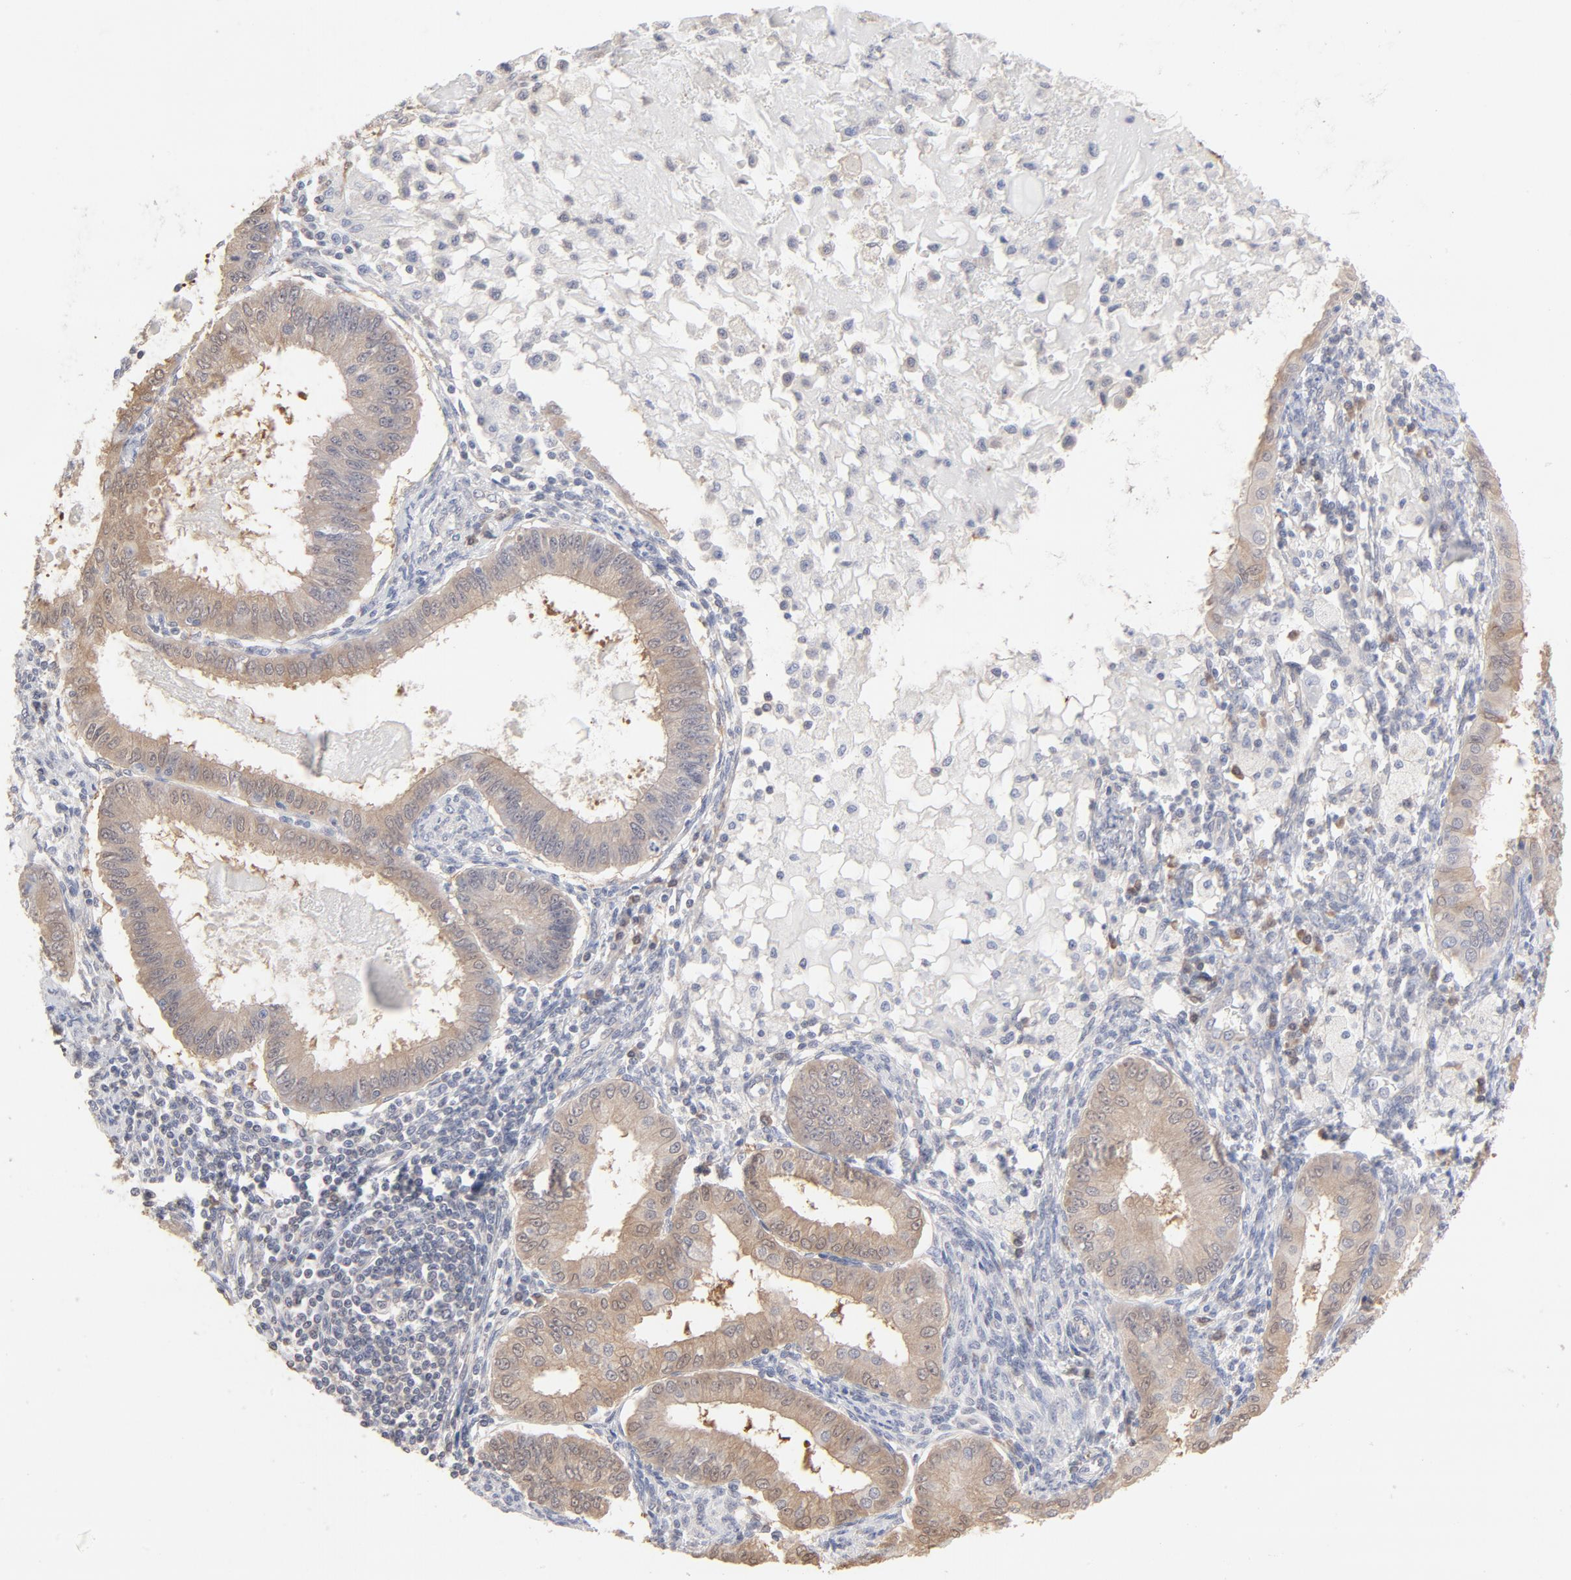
{"staining": {"intensity": "moderate", "quantity": "25%-75%", "location": "cytoplasmic/membranous"}, "tissue": "endometrial cancer", "cell_type": "Tumor cells", "image_type": "cancer", "snomed": [{"axis": "morphology", "description": "Adenocarcinoma, NOS"}, {"axis": "topography", "description": "Endometrium"}], "caption": "High-power microscopy captured an immunohistochemistry micrograph of endometrial cancer, revealing moderate cytoplasmic/membranous staining in approximately 25%-75% of tumor cells.", "gene": "MIF", "patient": {"sex": "female", "age": 76}}